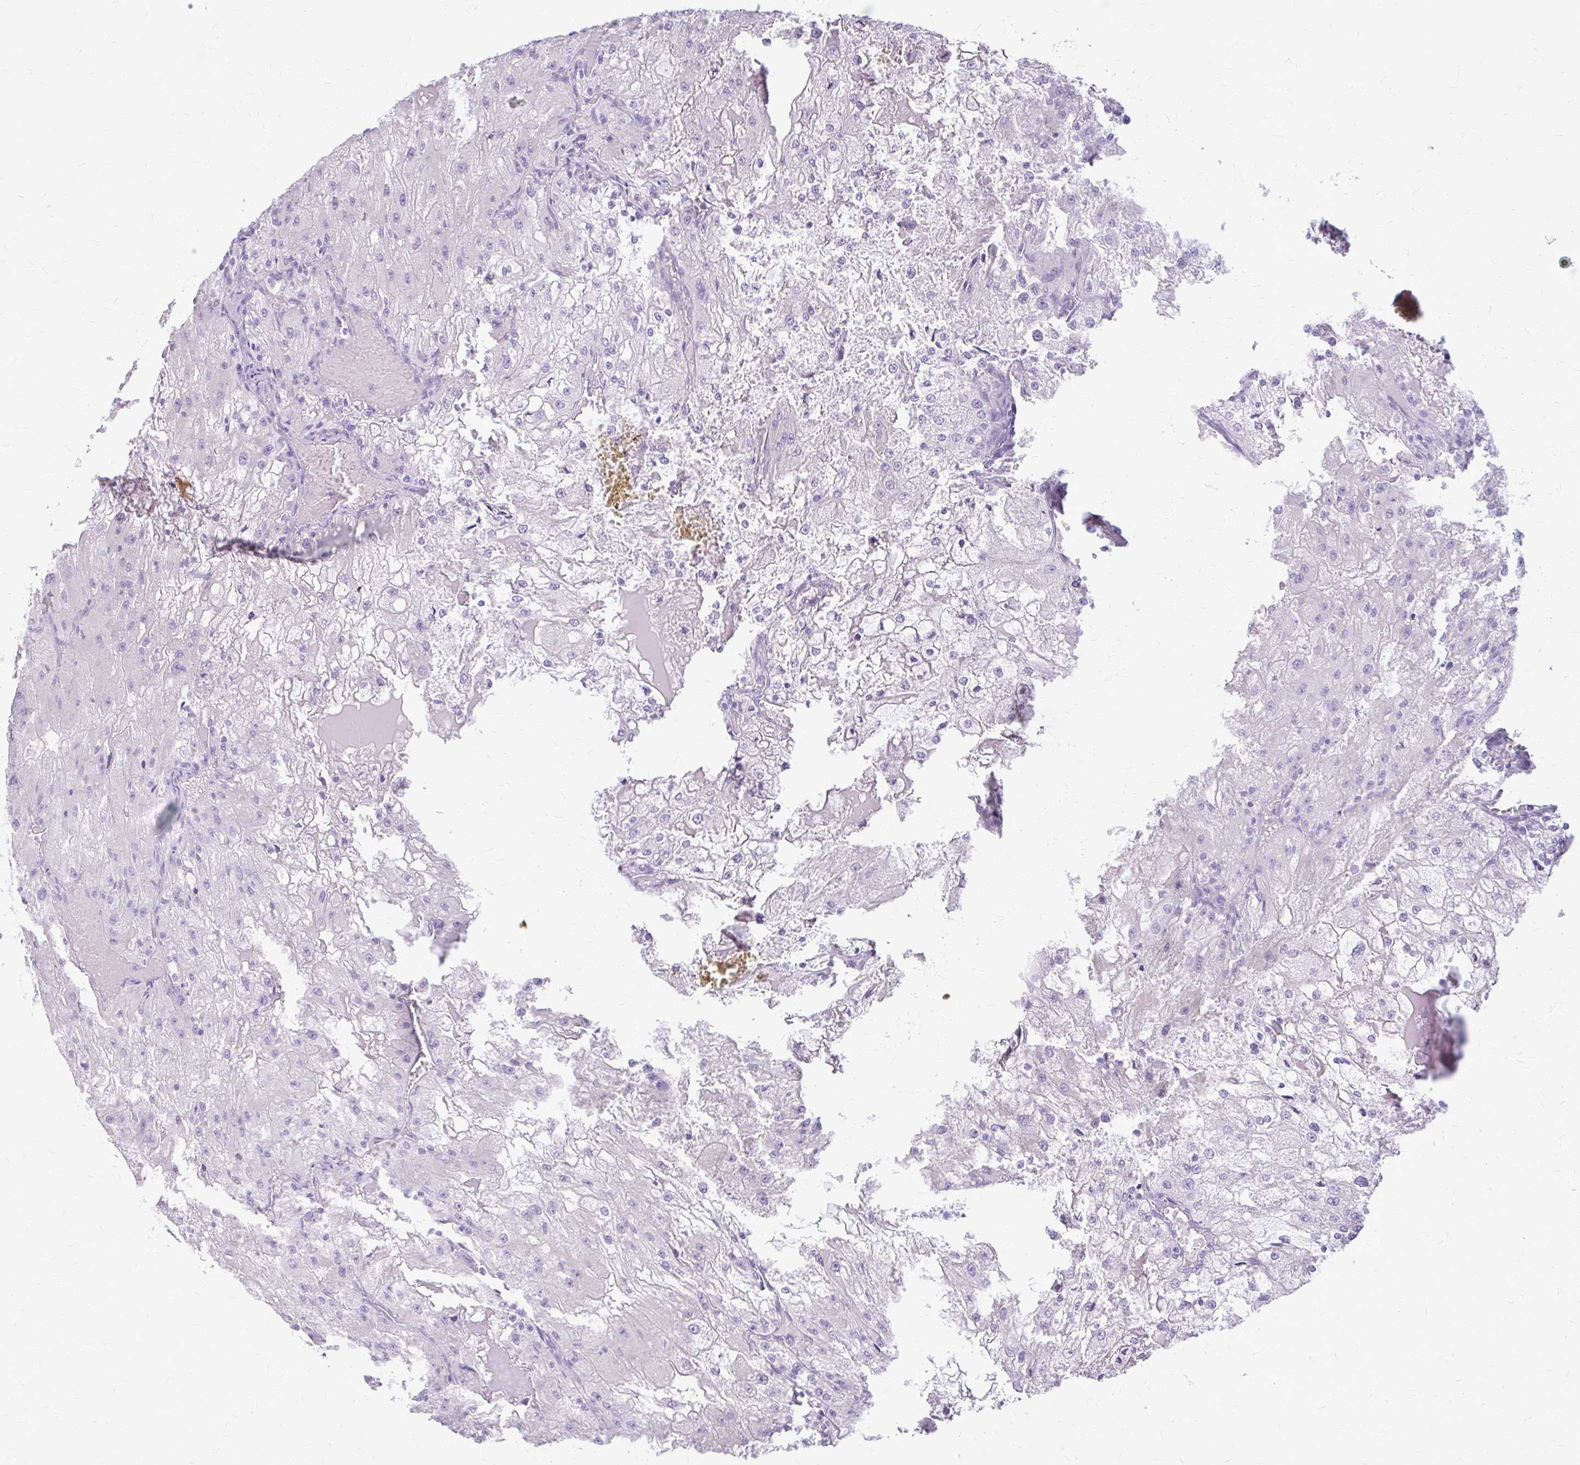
{"staining": {"intensity": "negative", "quantity": "none", "location": "none"}, "tissue": "renal cancer", "cell_type": "Tumor cells", "image_type": "cancer", "snomed": [{"axis": "morphology", "description": "Adenocarcinoma, NOS"}, {"axis": "topography", "description": "Kidney"}], "caption": "Immunohistochemistry (IHC) image of renal cancer stained for a protein (brown), which exhibits no positivity in tumor cells.", "gene": "KLHDC7A", "patient": {"sex": "female", "age": 74}}